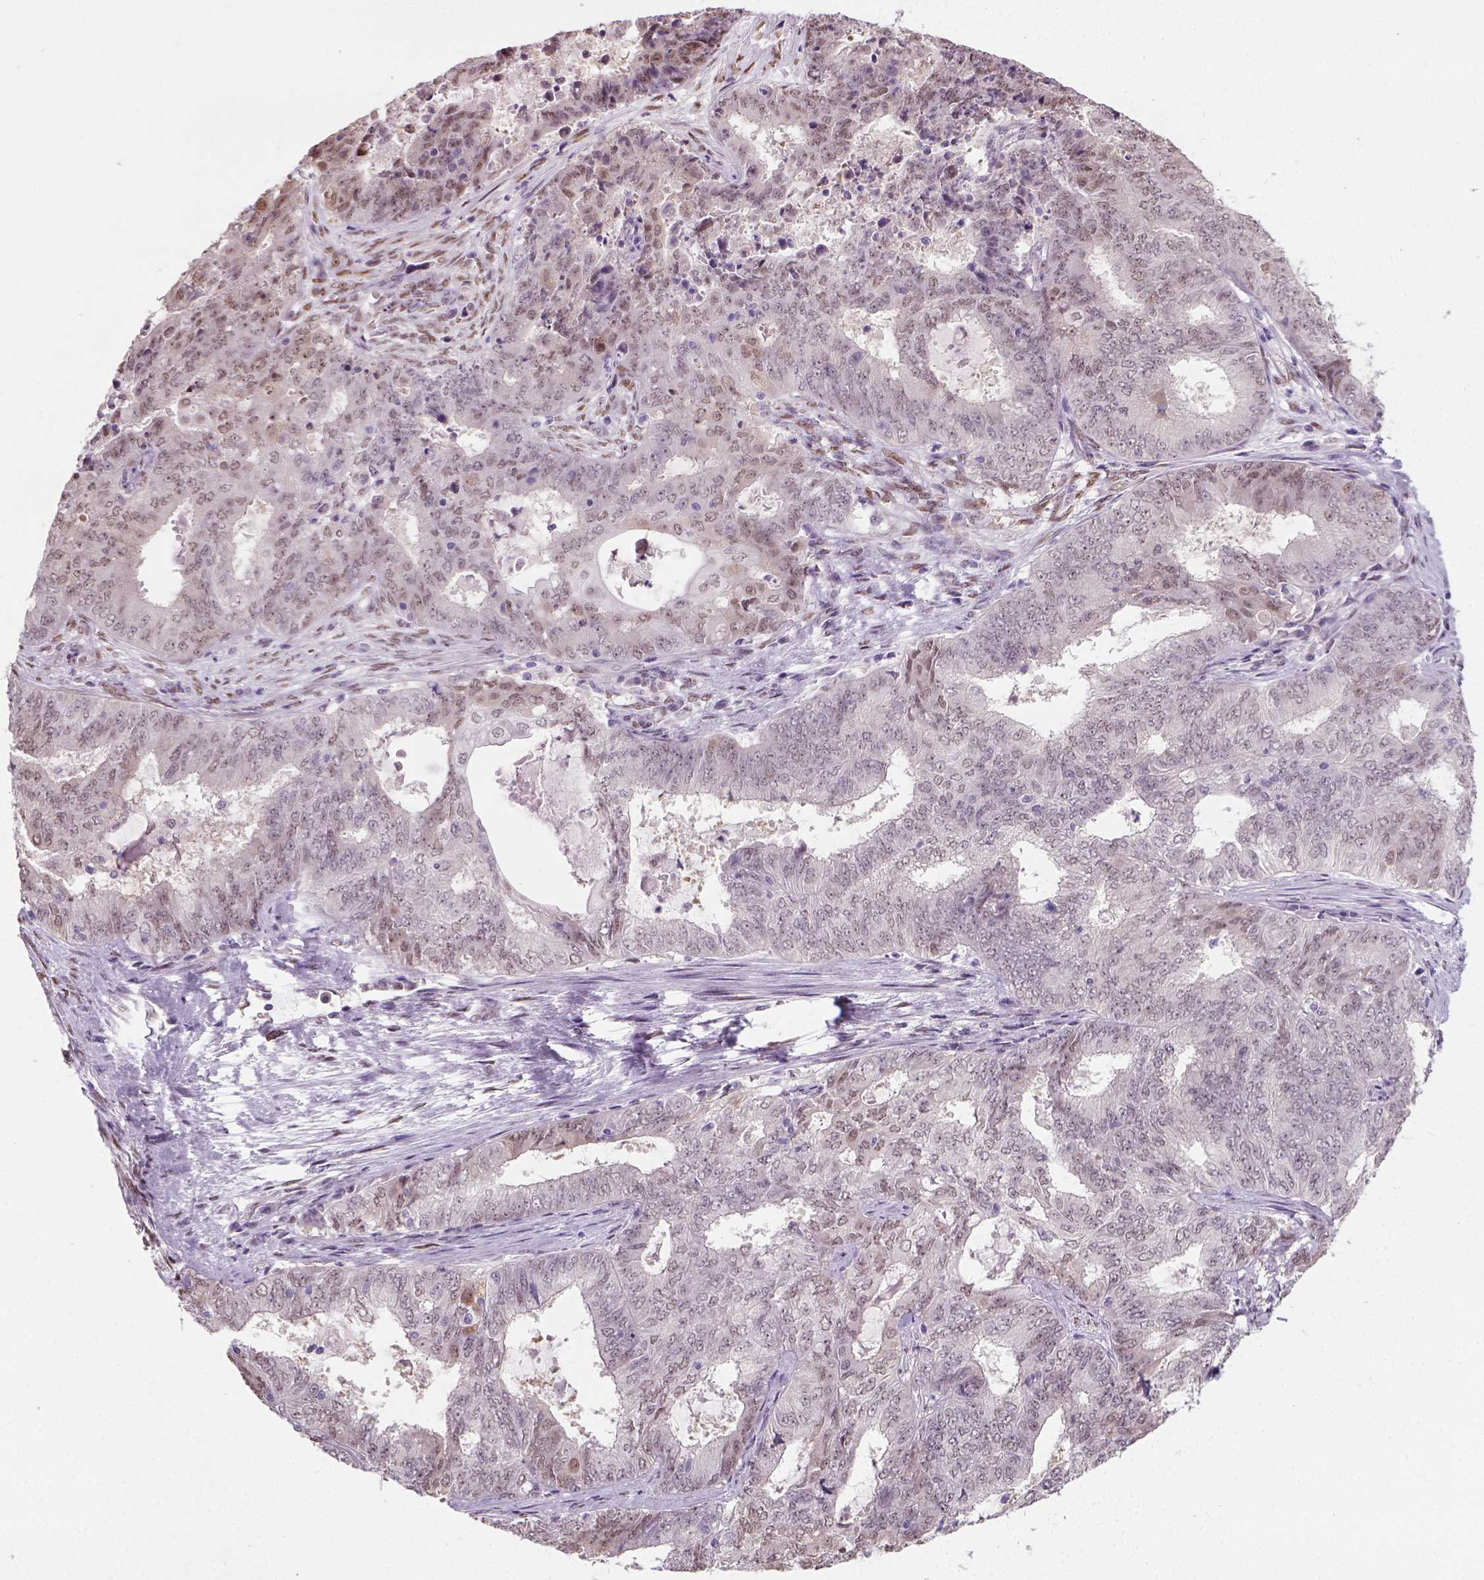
{"staining": {"intensity": "weak", "quantity": "25%-75%", "location": "nuclear"}, "tissue": "endometrial cancer", "cell_type": "Tumor cells", "image_type": "cancer", "snomed": [{"axis": "morphology", "description": "Adenocarcinoma, NOS"}, {"axis": "topography", "description": "Endometrium"}], "caption": "Protein expression analysis of adenocarcinoma (endometrial) demonstrates weak nuclear positivity in about 25%-75% of tumor cells.", "gene": "C1orf112", "patient": {"sex": "female", "age": 62}}